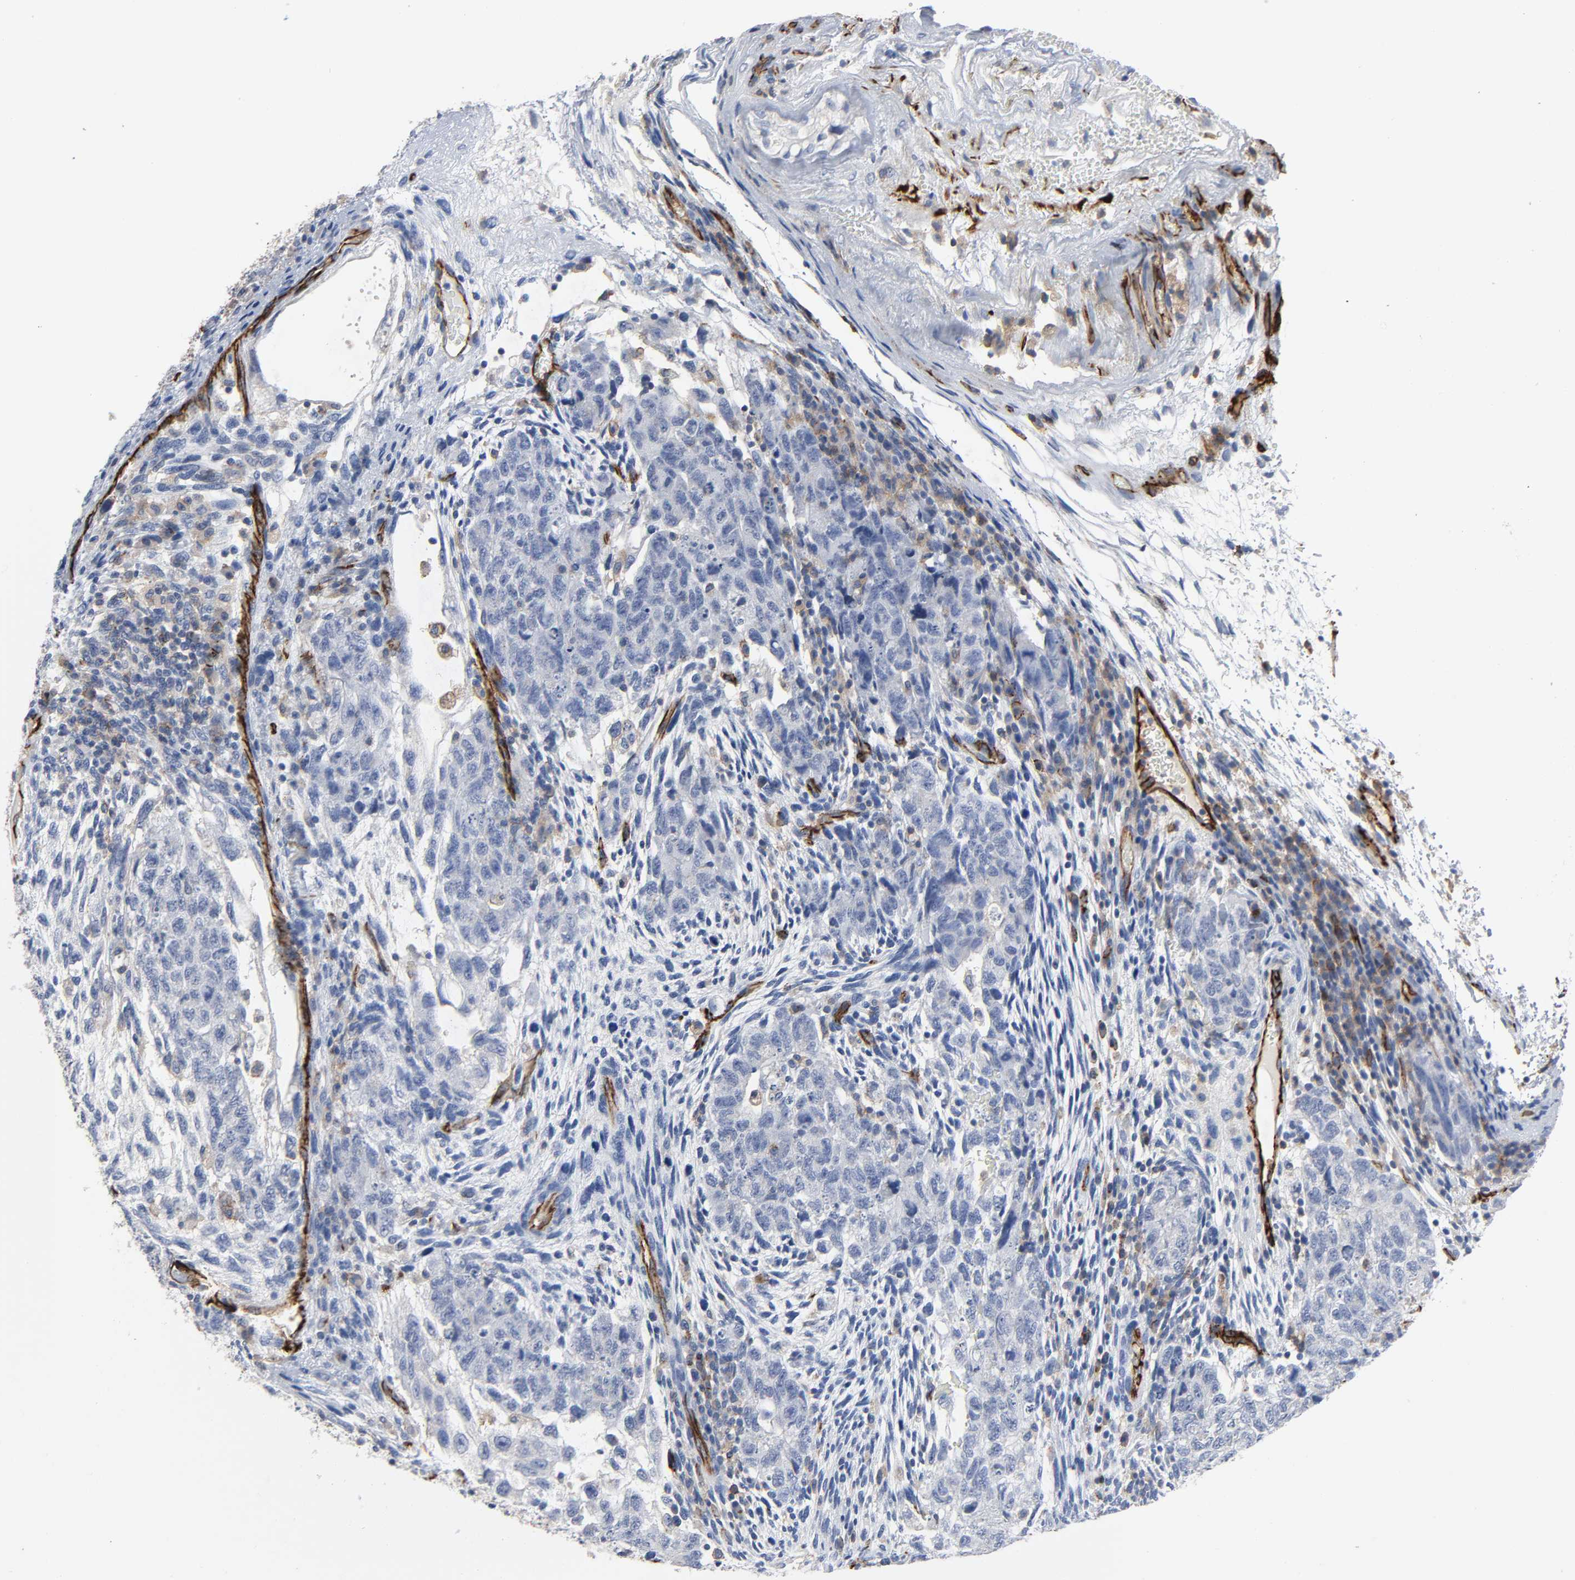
{"staining": {"intensity": "negative", "quantity": "none", "location": "none"}, "tissue": "testis cancer", "cell_type": "Tumor cells", "image_type": "cancer", "snomed": [{"axis": "morphology", "description": "Normal tissue, NOS"}, {"axis": "morphology", "description": "Carcinoma, Embryonal, NOS"}, {"axis": "topography", "description": "Testis"}], "caption": "This micrograph is of embryonal carcinoma (testis) stained with immunohistochemistry (IHC) to label a protein in brown with the nuclei are counter-stained blue. There is no staining in tumor cells.", "gene": "PECAM1", "patient": {"sex": "male", "age": 36}}